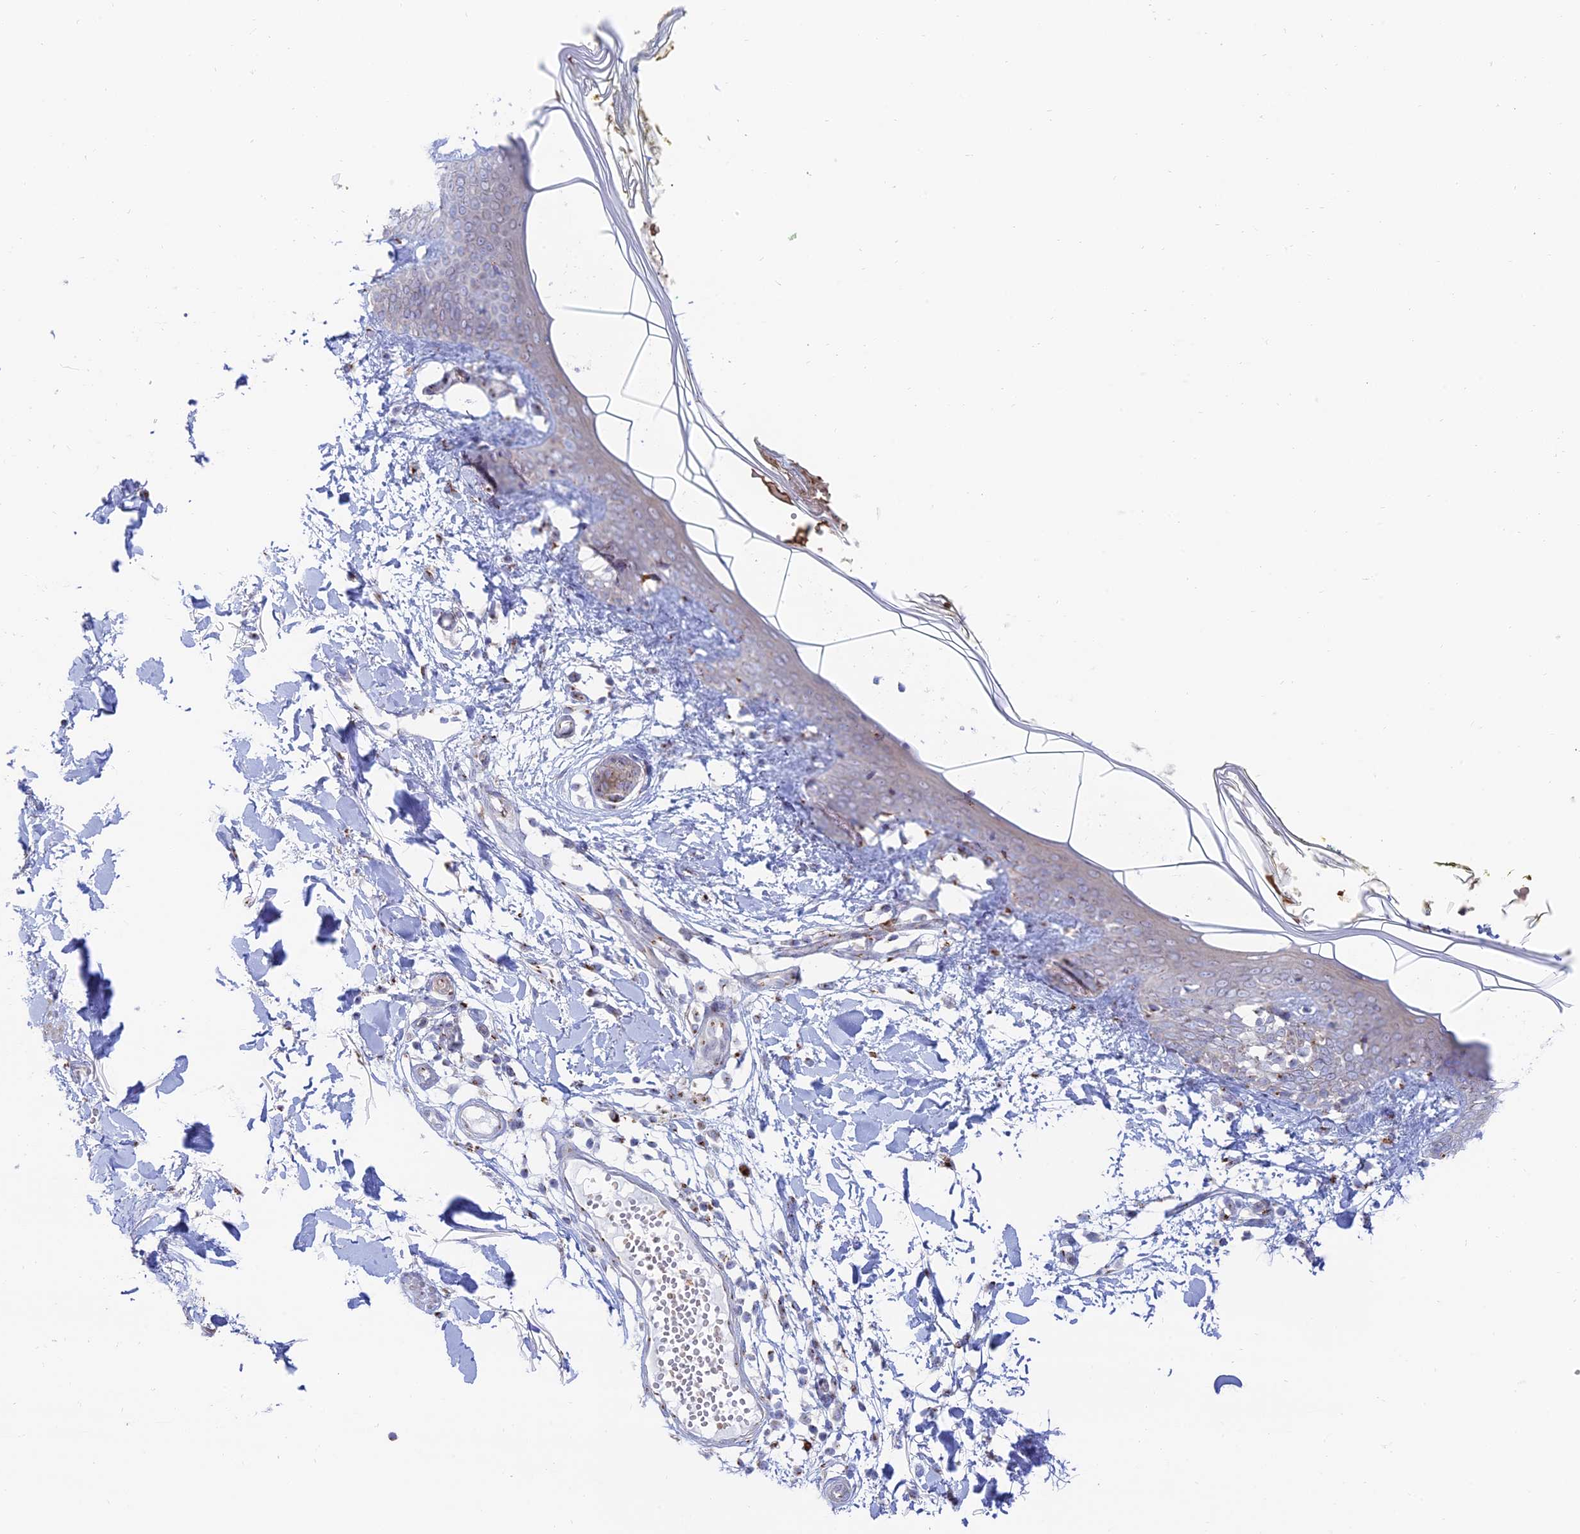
{"staining": {"intensity": "negative", "quantity": "none", "location": "none"}, "tissue": "skin", "cell_type": "Fibroblasts", "image_type": "normal", "snomed": [{"axis": "morphology", "description": "Normal tissue, NOS"}, {"axis": "topography", "description": "Skin"}], "caption": "Immunohistochemistry (IHC) histopathology image of benign skin stained for a protein (brown), which exhibits no staining in fibroblasts.", "gene": "ENSG00000267561", "patient": {"sex": "female", "age": 34}}